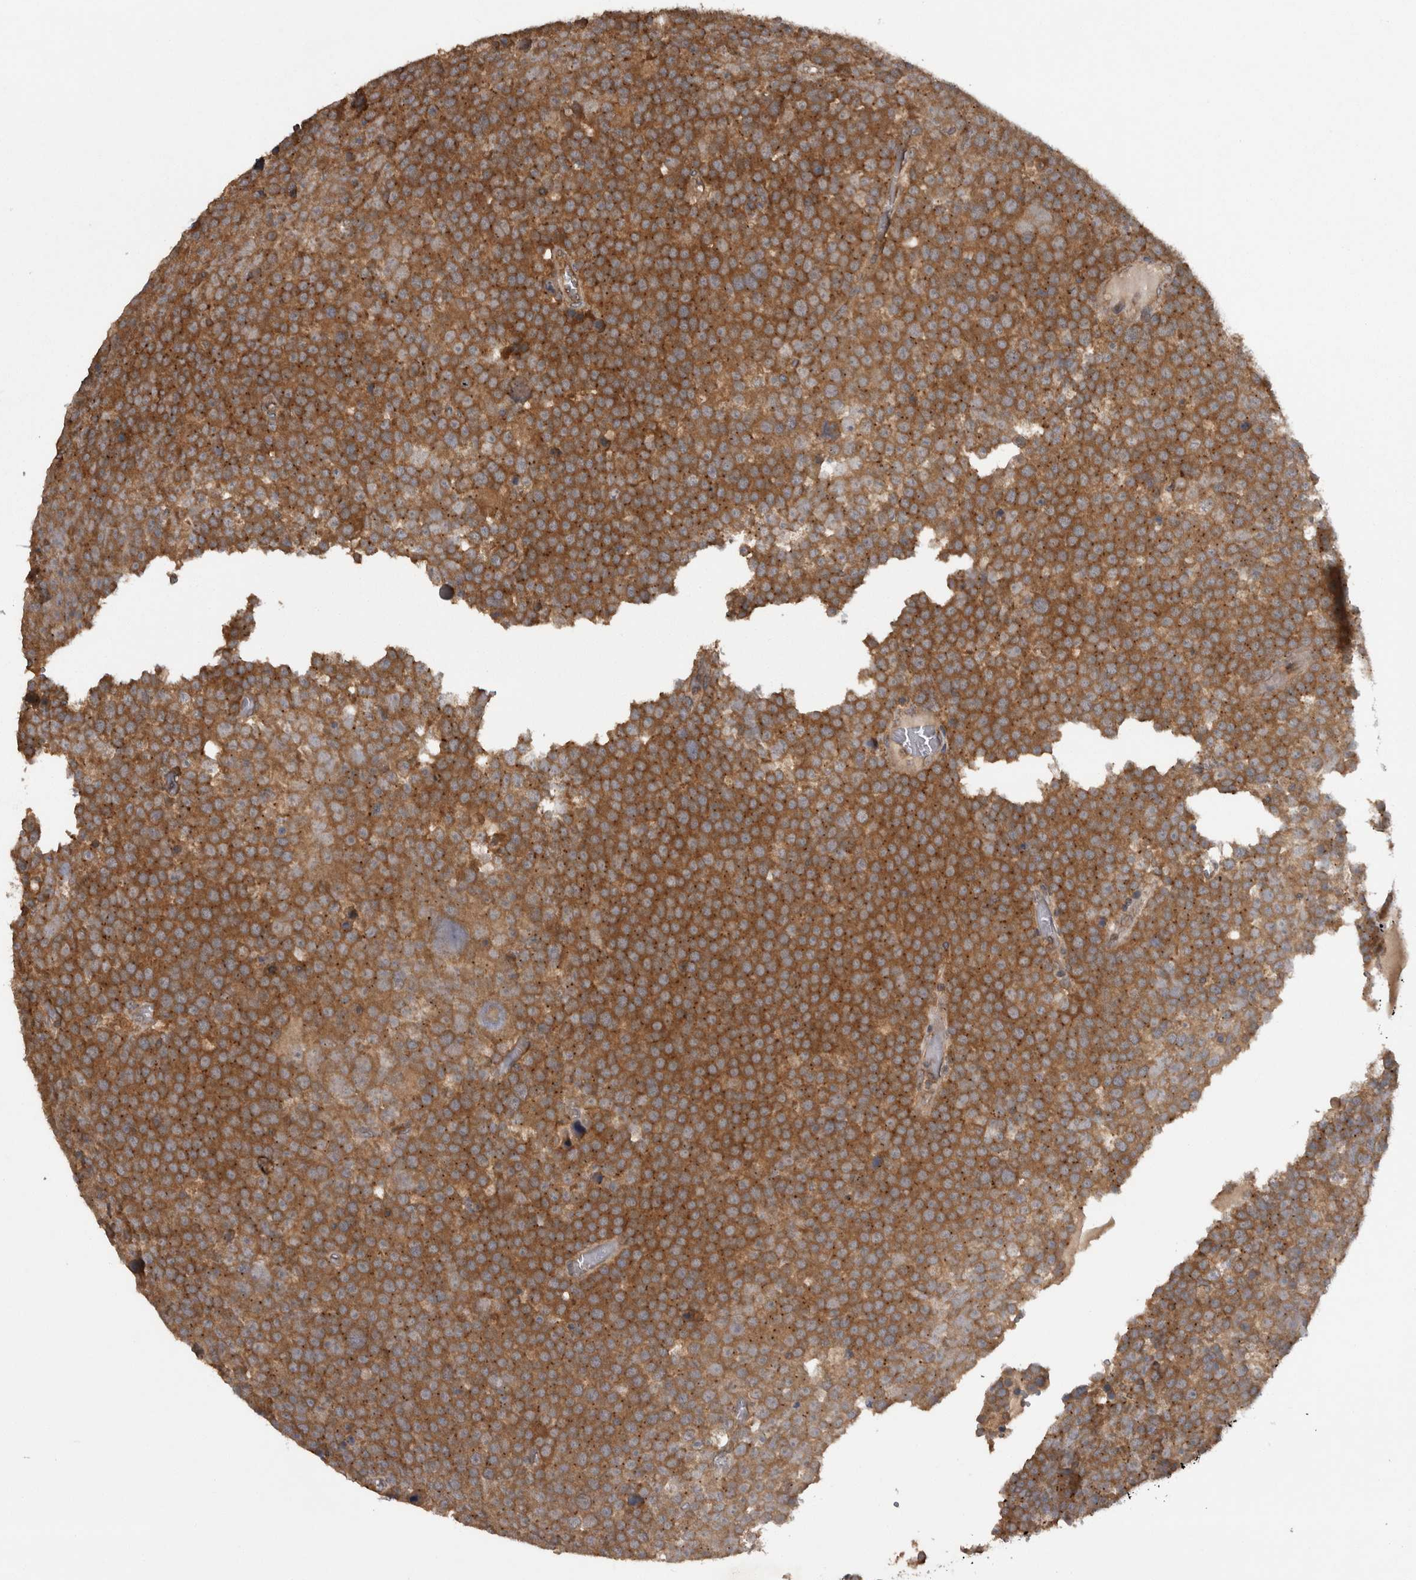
{"staining": {"intensity": "strong", "quantity": ">75%", "location": "cytoplasmic/membranous"}, "tissue": "testis cancer", "cell_type": "Tumor cells", "image_type": "cancer", "snomed": [{"axis": "morphology", "description": "Seminoma, NOS"}, {"axis": "topography", "description": "Testis"}], "caption": "IHC (DAB (3,3'-diaminobenzidine)) staining of human seminoma (testis) demonstrates strong cytoplasmic/membranous protein positivity in approximately >75% of tumor cells. The protein is shown in brown color, while the nuclei are stained blue.", "gene": "MICU3", "patient": {"sex": "male", "age": 71}}